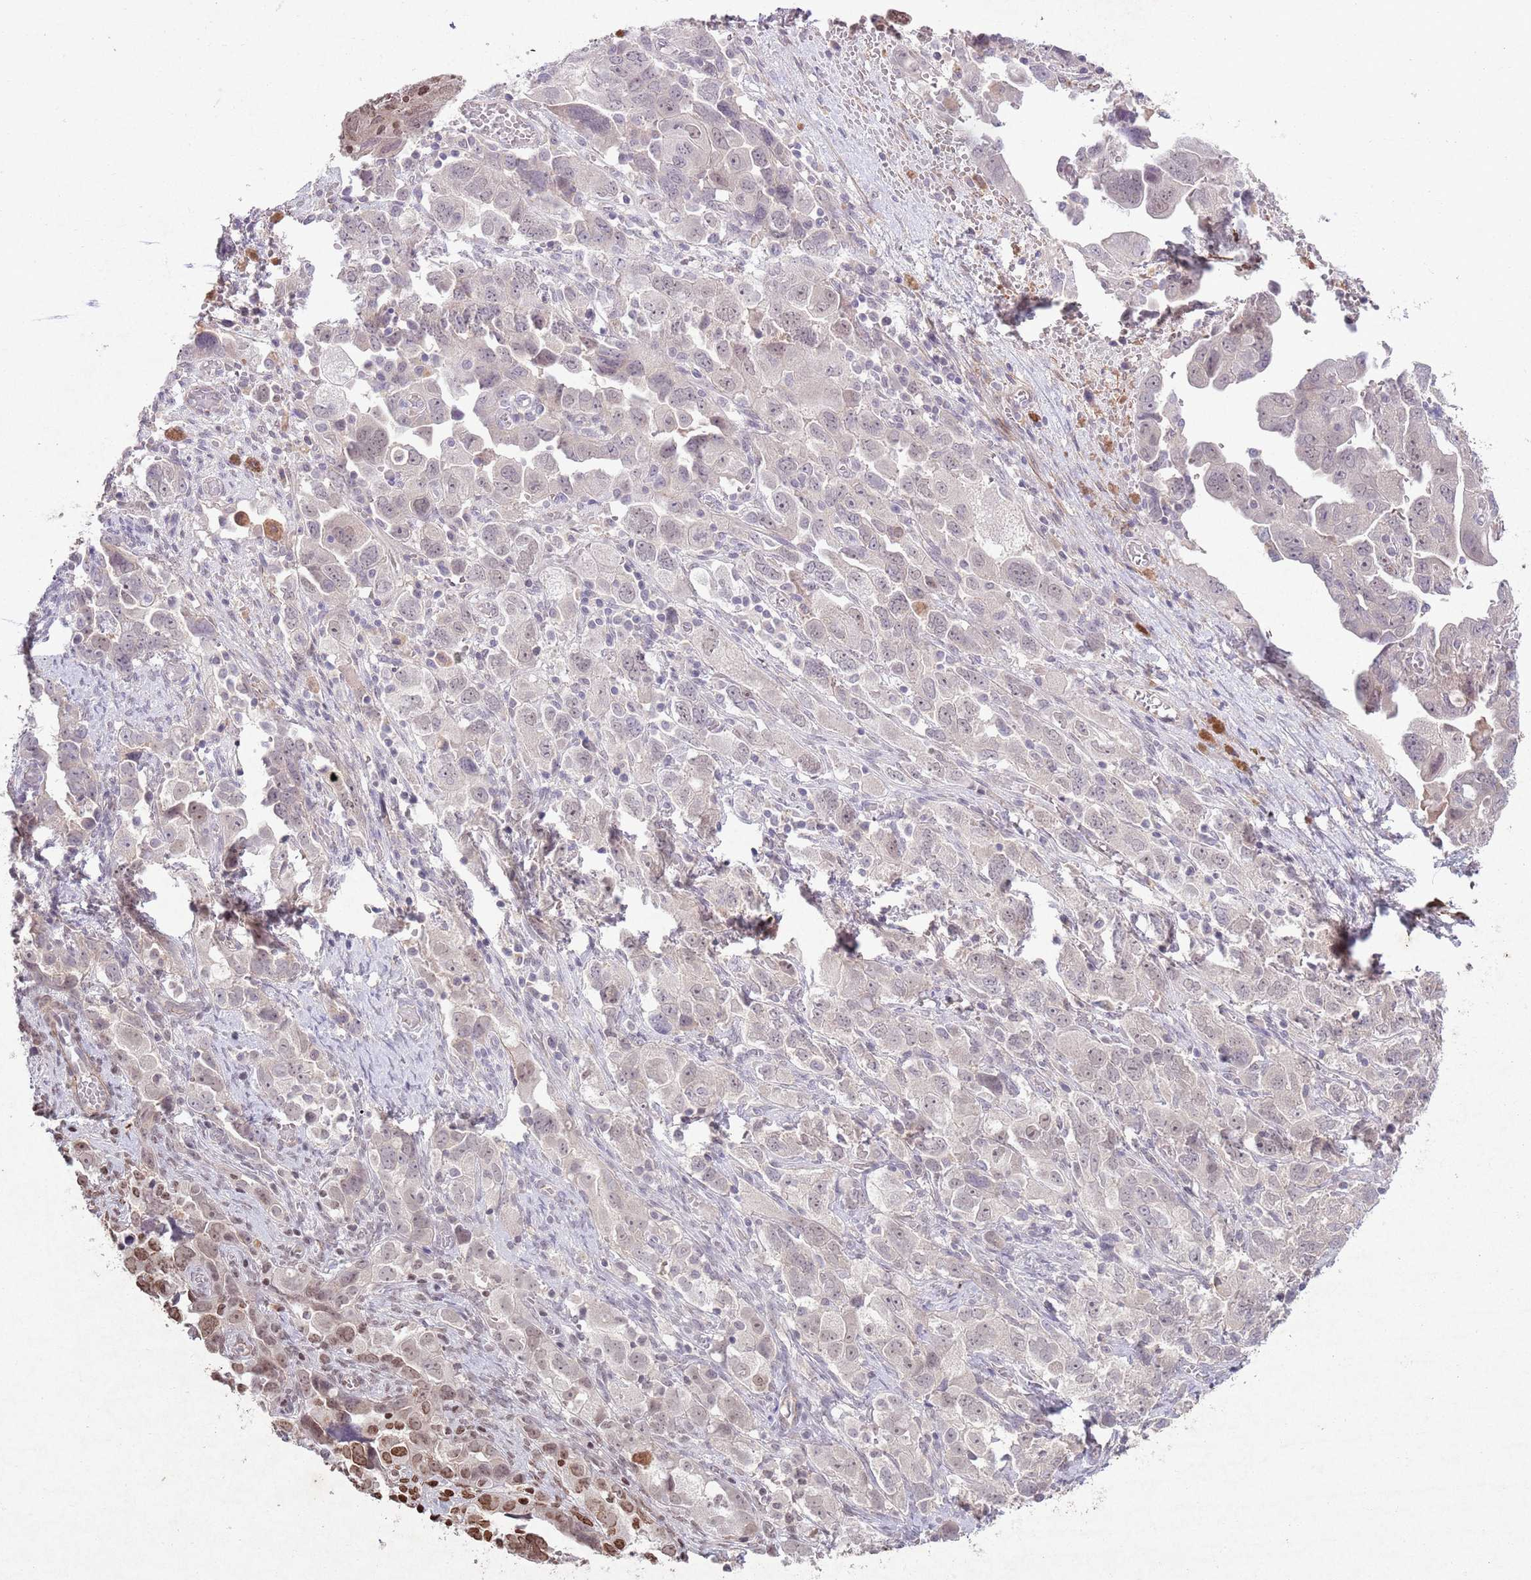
{"staining": {"intensity": "moderate", "quantity": "<25%", "location": "nuclear"}, "tissue": "ovarian cancer", "cell_type": "Tumor cells", "image_type": "cancer", "snomed": [{"axis": "morphology", "description": "Carcinoma, NOS"}, {"axis": "morphology", "description": "Cystadenocarcinoma, serous, NOS"}, {"axis": "topography", "description": "Ovary"}], "caption": "A brown stain highlights moderate nuclear expression of a protein in human serous cystadenocarcinoma (ovarian) tumor cells. (DAB = brown stain, brightfield microscopy at high magnification).", "gene": "CCNI", "patient": {"sex": "female", "age": 69}}